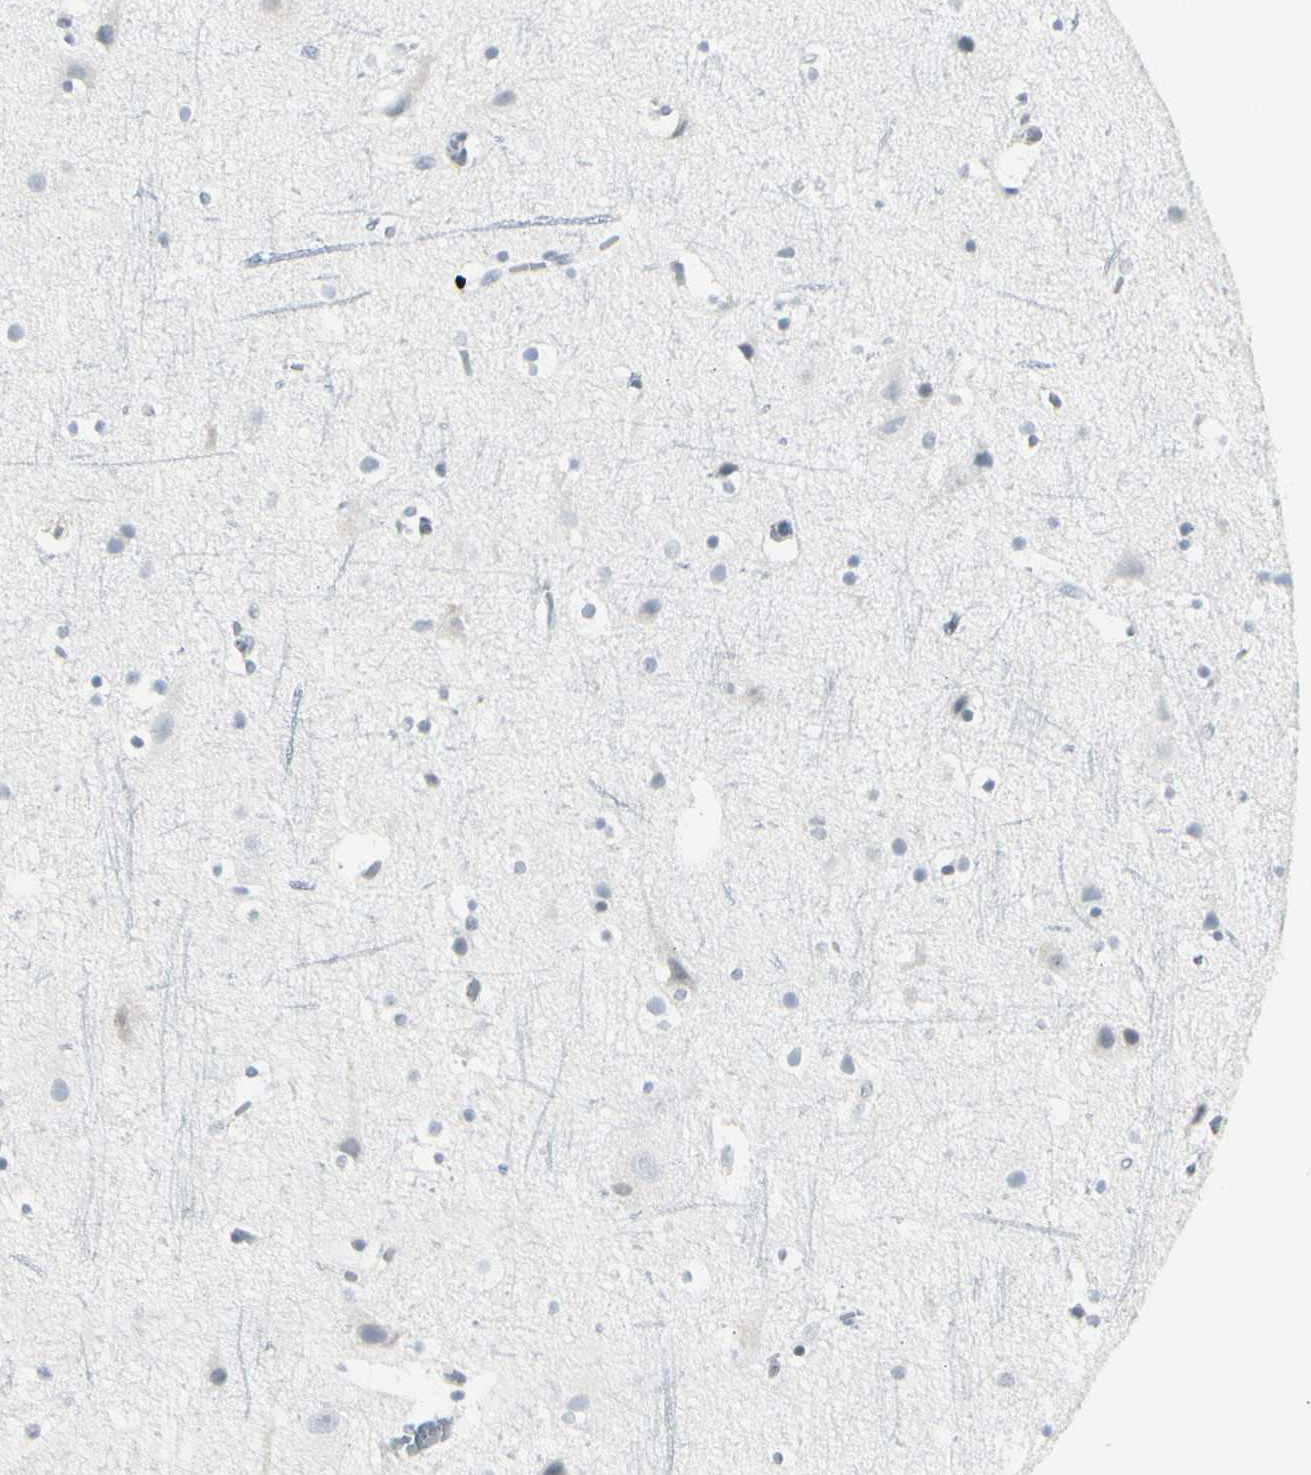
{"staining": {"intensity": "negative", "quantity": "none", "location": "none"}, "tissue": "cerebral cortex", "cell_type": "Endothelial cells", "image_type": "normal", "snomed": [{"axis": "morphology", "description": "Normal tissue, NOS"}, {"axis": "topography", "description": "Cerebral cortex"}], "caption": "IHC of unremarkable human cerebral cortex reveals no positivity in endothelial cells.", "gene": "ZBTB7B", "patient": {"sex": "male", "age": 45}}